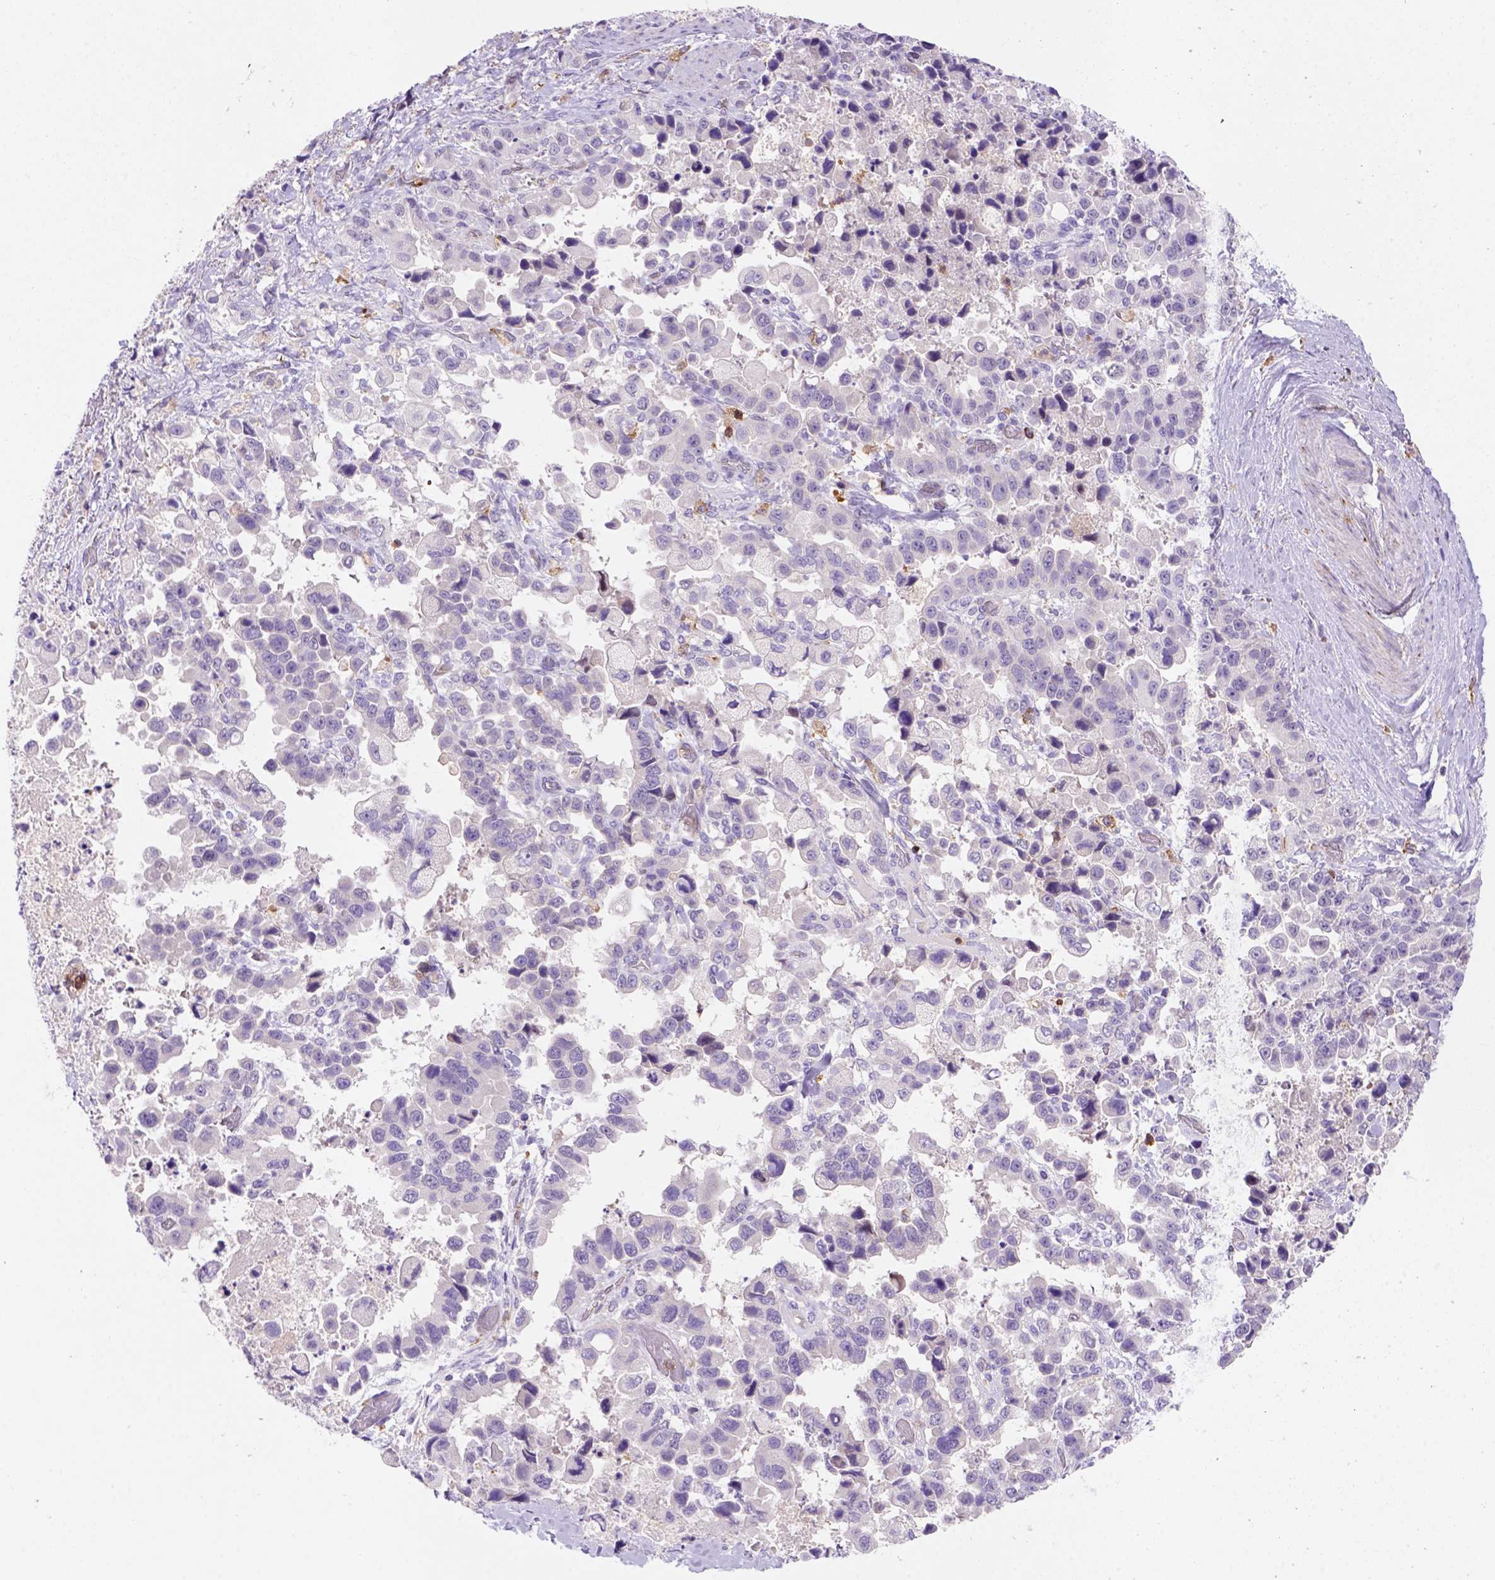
{"staining": {"intensity": "negative", "quantity": "none", "location": "none"}, "tissue": "stomach cancer", "cell_type": "Tumor cells", "image_type": "cancer", "snomed": [{"axis": "morphology", "description": "Adenocarcinoma, NOS"}, {"axis": "topography", "description": "Stomach"}], "caption": "Tumor cells show no significant expression in stomach cancer (adenocarcinoma).", "gene": "INPP5D", "patient": {"sex": "male", "age": 59}}